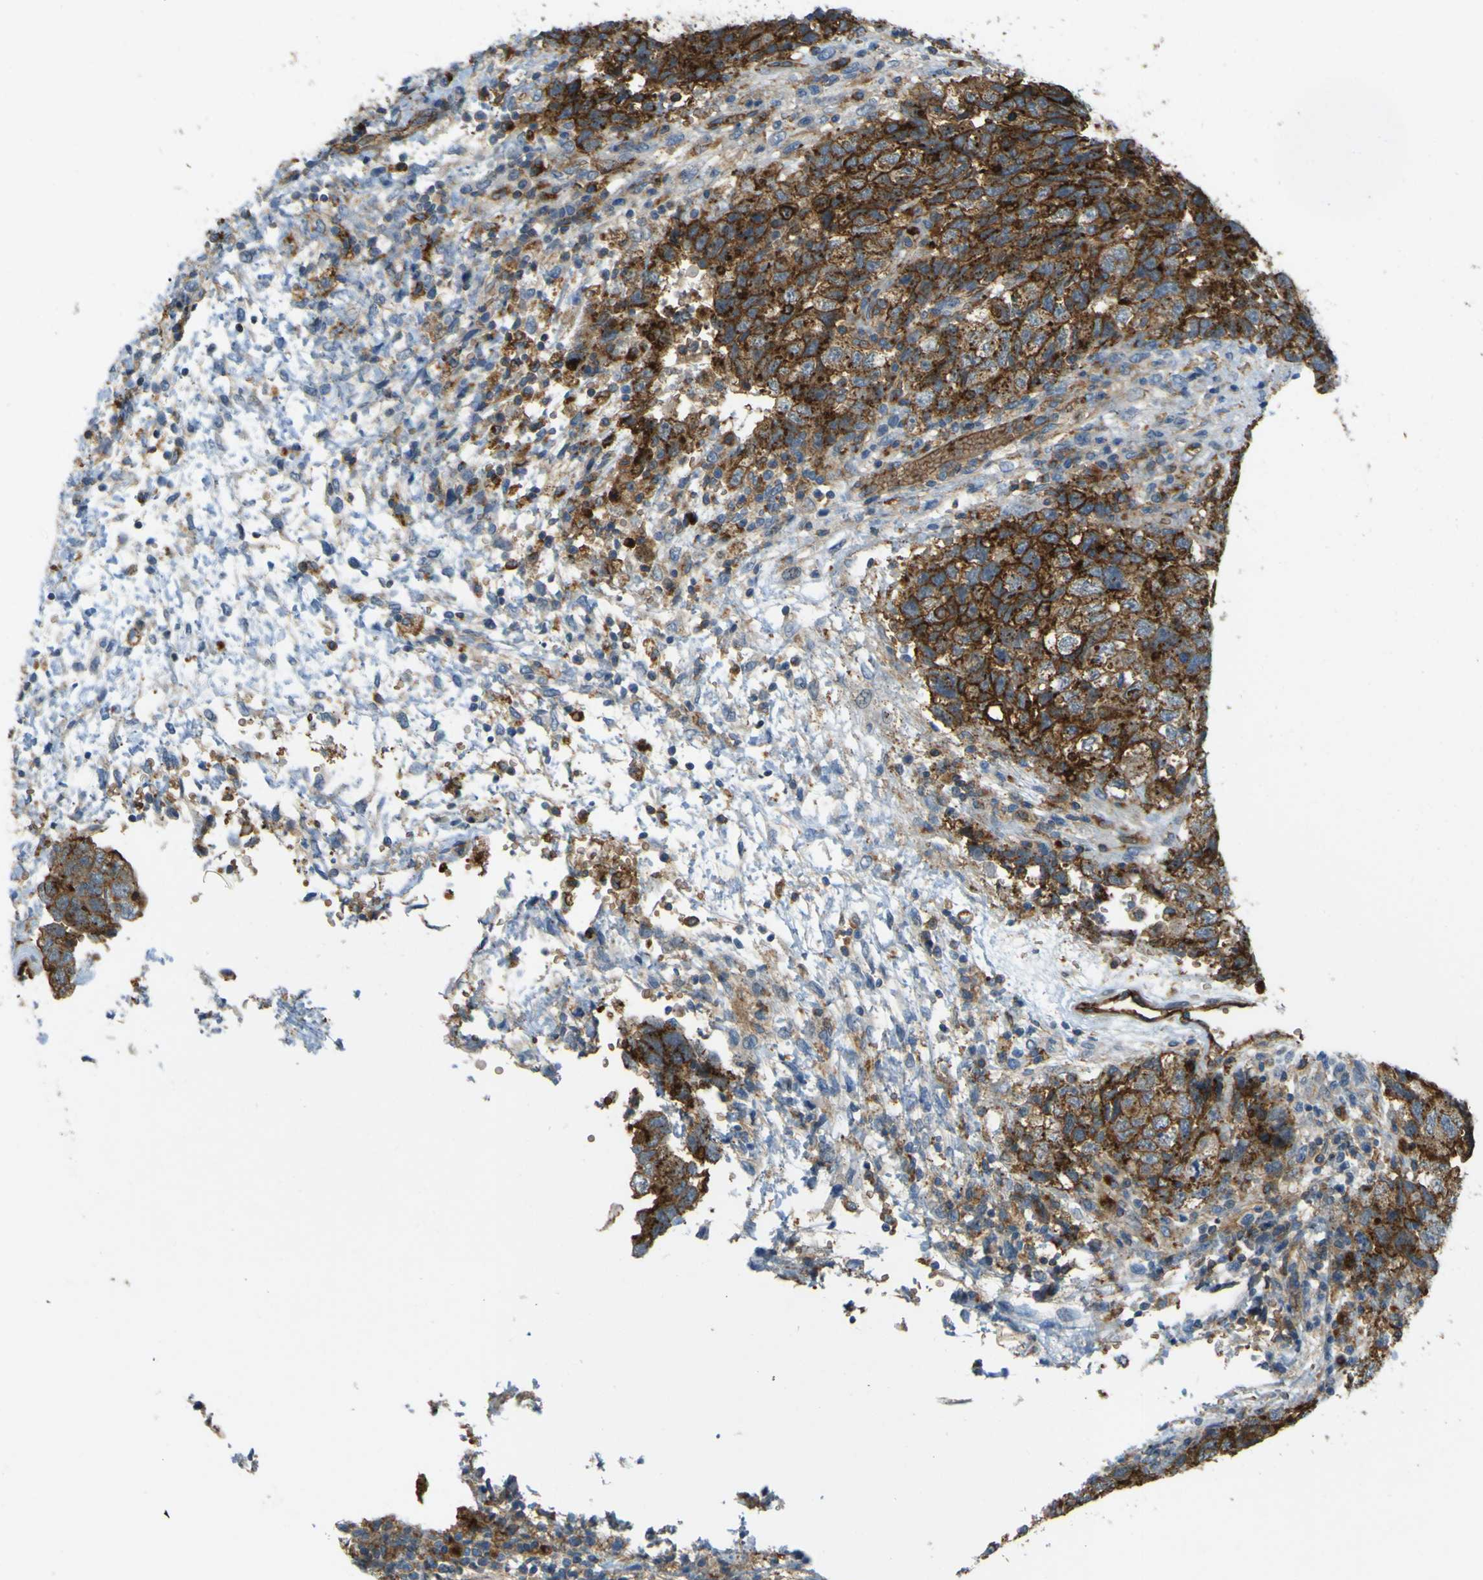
{"staining": {"intensity": "strong", "quantity": "25%-75%", "location": "cytoplasmic/membranous"}, "tissue": "testis cancer", "cell_type": "Tumor cells", "image_type": "cancer", "snomed": [{"axis": "morphology", "description": "Carcinoma, Embryonal, NOS"}, {"axis": "topography", "description": "Testis"}], "caption": "Immunohistochemical staining of human testis embryonal carcinoma demonstrates high levels of strong cytoplasmic/membranous positivity in approximately 25%-75% of tumor cells.", "gene": "PLXDC1", "patient": {"sex": "male", "age": 36}}